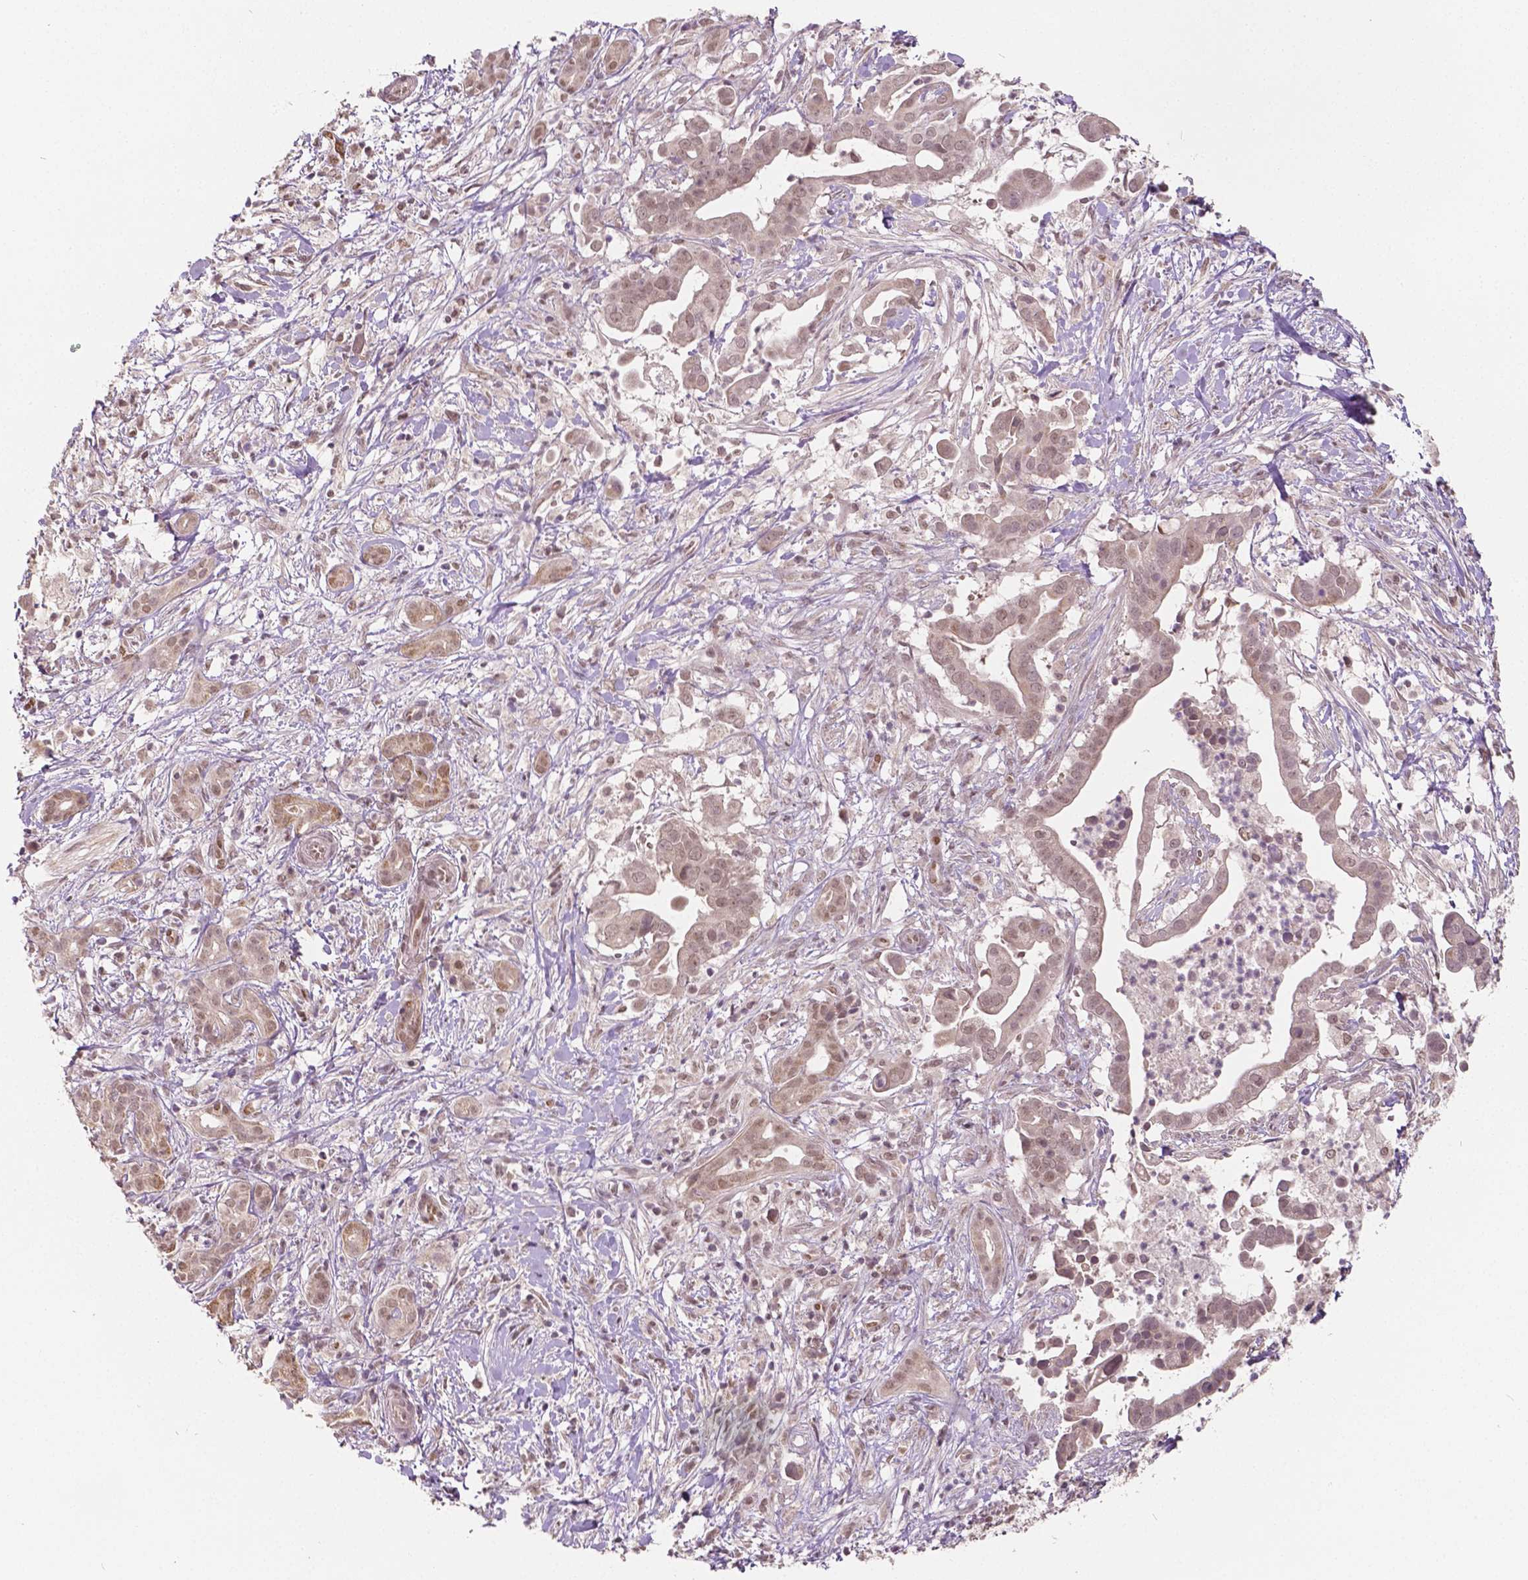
{"staining": {"intensity": "negative", "quantity": "none", "location": "none"}, "tissue": "pancreatic cancer", "cell_type": "Tumor cells", "image_type": "cancer", "snomed": [{"axis": "morphology", "description": "Adenocarcinoma, NOS"}, {"axis": "topography", "description": "Pancreas"}], "caption": "Histopathology image shows no significant protein expression in tumor cells of pancreatic adenocarcinoma. (DAB immunohistochemistry, high magnification).", "gene": "HMBOX1", "patient": {"sex": "male", "age": 61}}